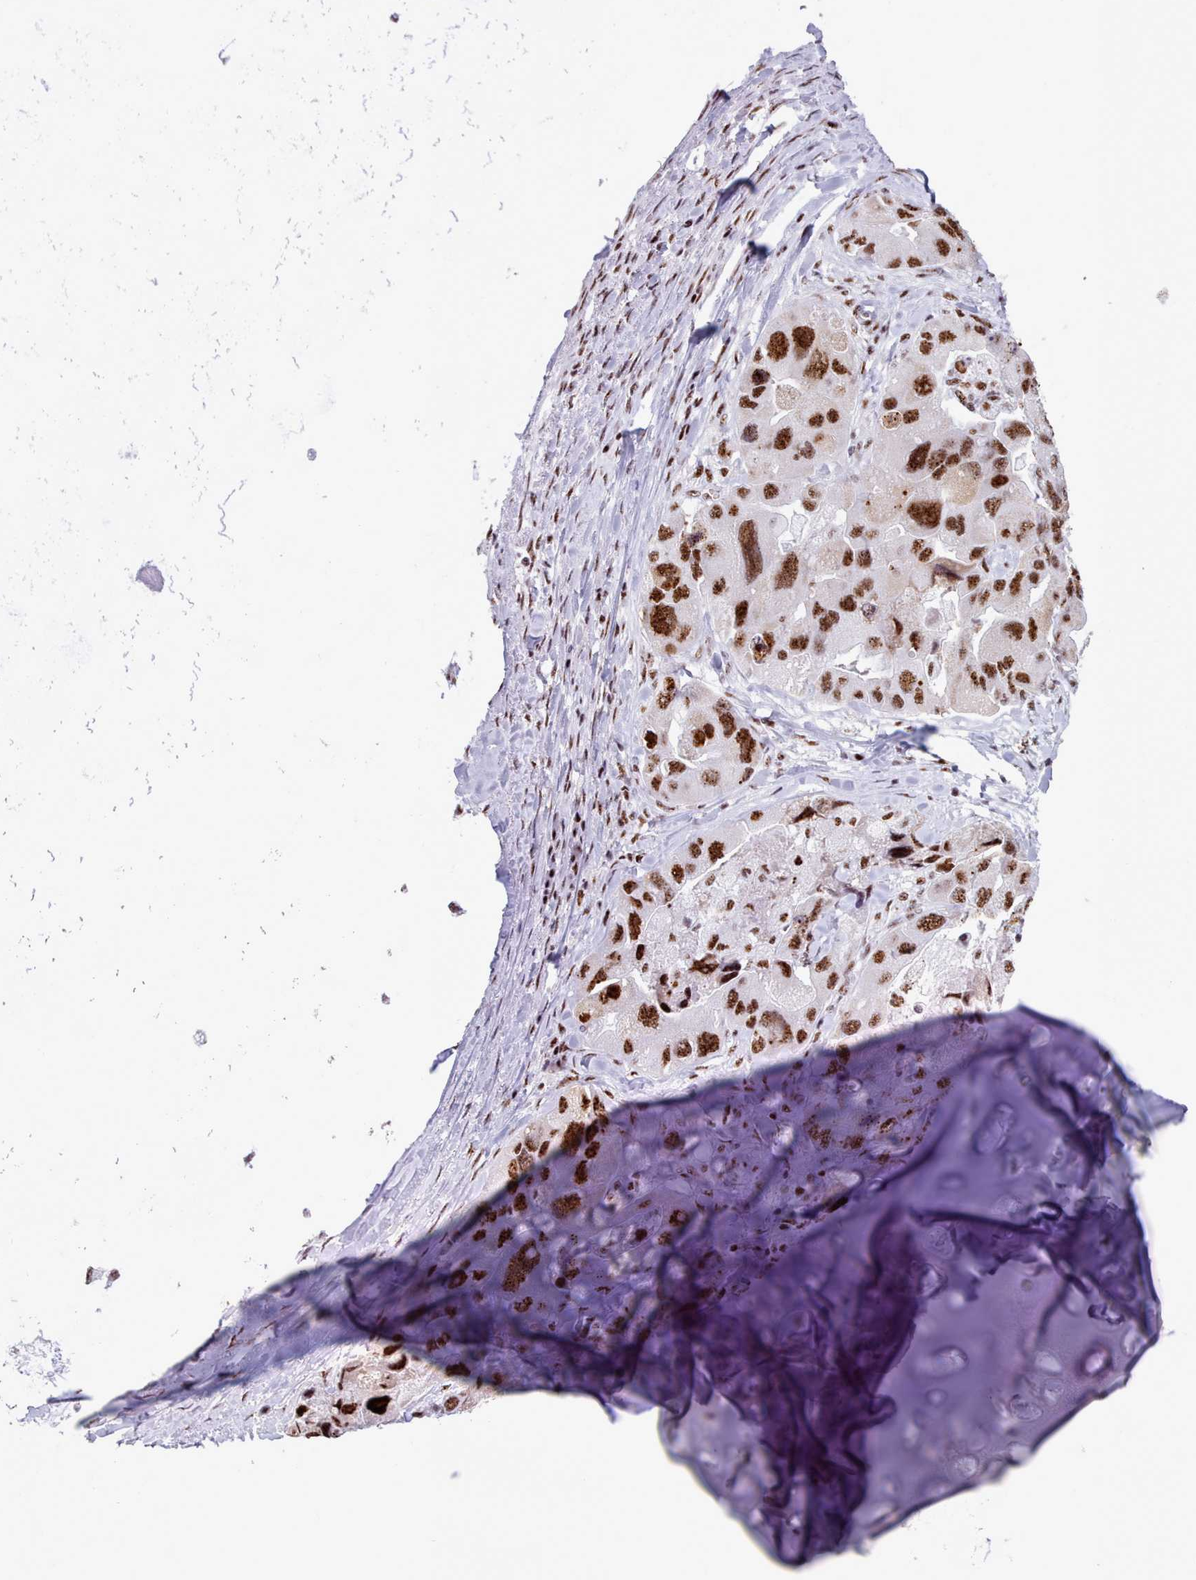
{"staining": {"intensity": "strong", "quantity": ">75%", "location": "nuclear"}, "tissue": "lung cancer", "cell_type": "Tumor cells", "image_type": "cancer", "snomed": [{"axis": "morphology", "description": "Adenocarcinoma, NOS"}, {"axis": "topography", "description": "Lung"}], "caption": "Lung adenocarcinoma was stained to show a protein in brown. There is high levels of strong nuclear staining in approximately >75% of tumor cells.", "gene": "TMEM35B", "patient": {"sex": "female", "age": 54}}